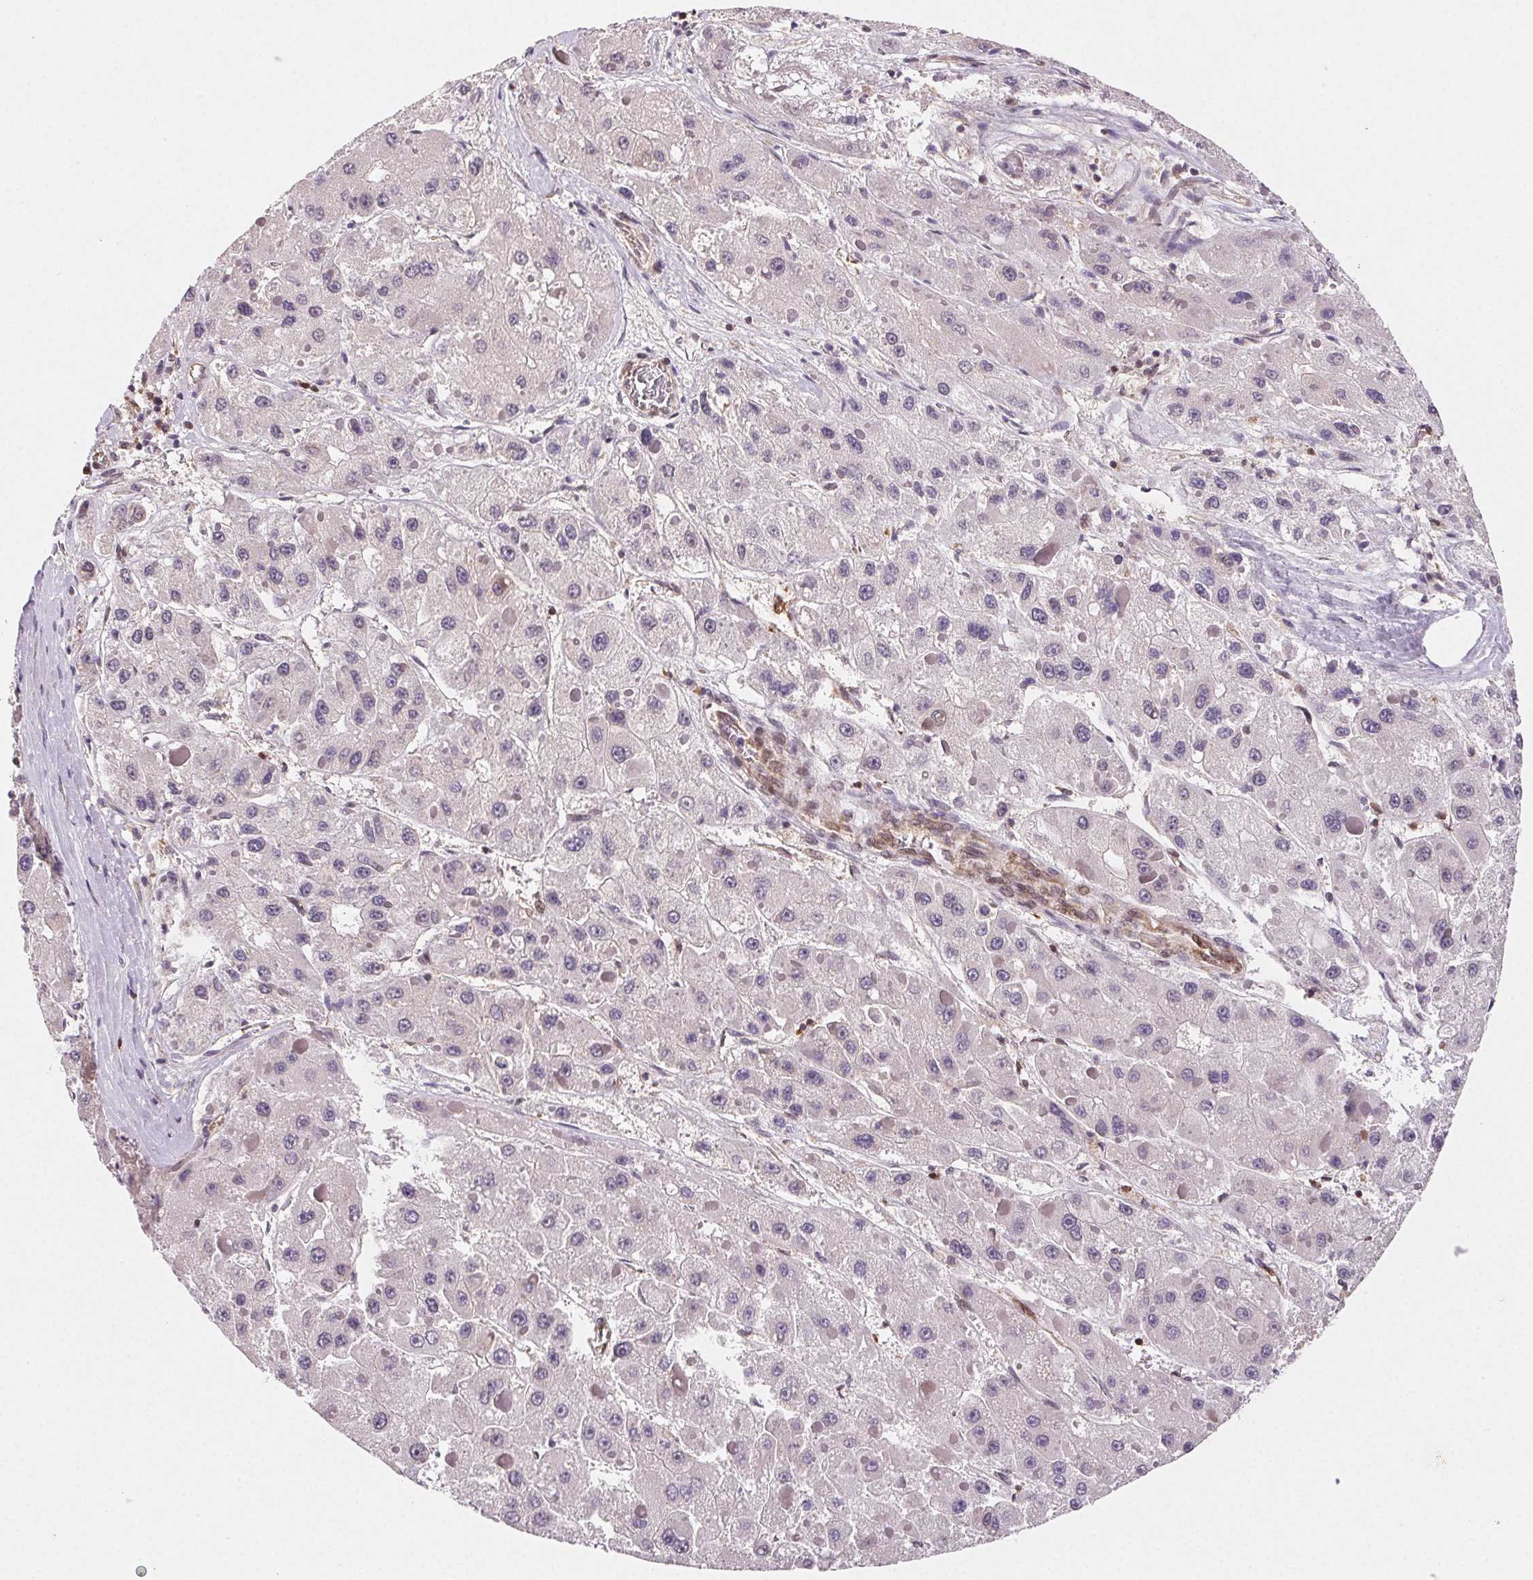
{"staining": {"intensity": "negative", "quantity": "none", "location": "none"}, "tissue": "liver cancer", "cell_type": "Tumor cells", "image_type": "cancer", "snomed": [{"axis": "morphology", "description": "Carcinoma, Hepatocellular, NOS"}, {"axis": "topography", "description": "Liver"}], "caption": "The micrograph shows no staining of tumor cells in hepatocellular carcinoma (liver).", "gene": "GBP1", "patient": {"sex": "female", "age": 73}}